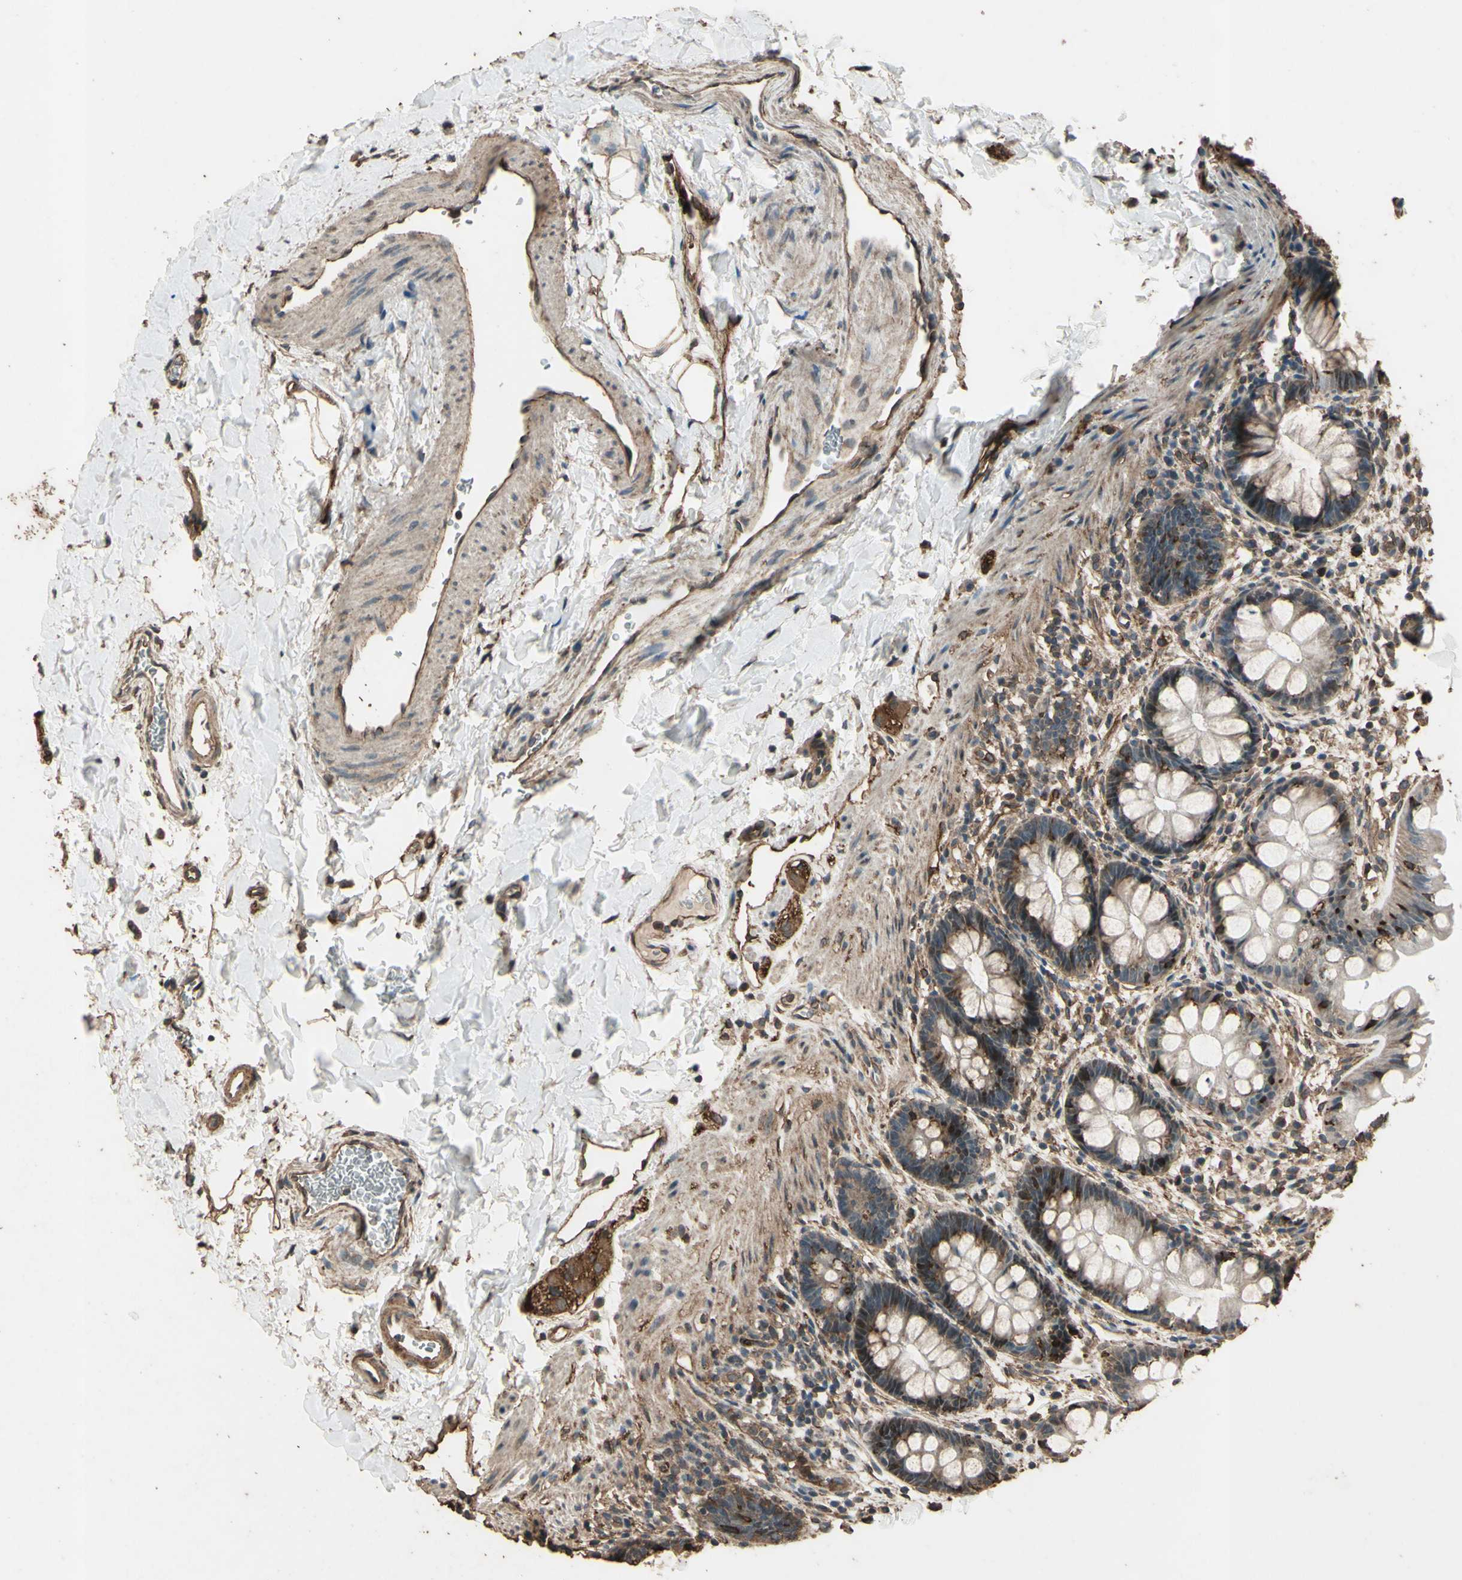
{"staining": {"intensity": "moderate", "quantity": ">75%", "location": "cytoplasmic/membranous"}, "tissue": "rectum", "cell_type": "Glandular cells", "image_type": "normal", "snomed": [{"axis": "morphology", "description": "Normal tissue, NOS"}, {"axis": "topography", "description": "Rectum"}], "caption": "High-power microscopy captured an IHC image of unremarkable rectum, revealing moderate cytoplasmic/membranous expression in about >75% of glandular cells. Using DAB (3,3'-diaminobenzidine) (brown) and hematoxylin (blue) stains, captured at high magnification using brightfield microscopy.", "gene": "TSPO", "patient": {"sex": "female", "age": 24}}